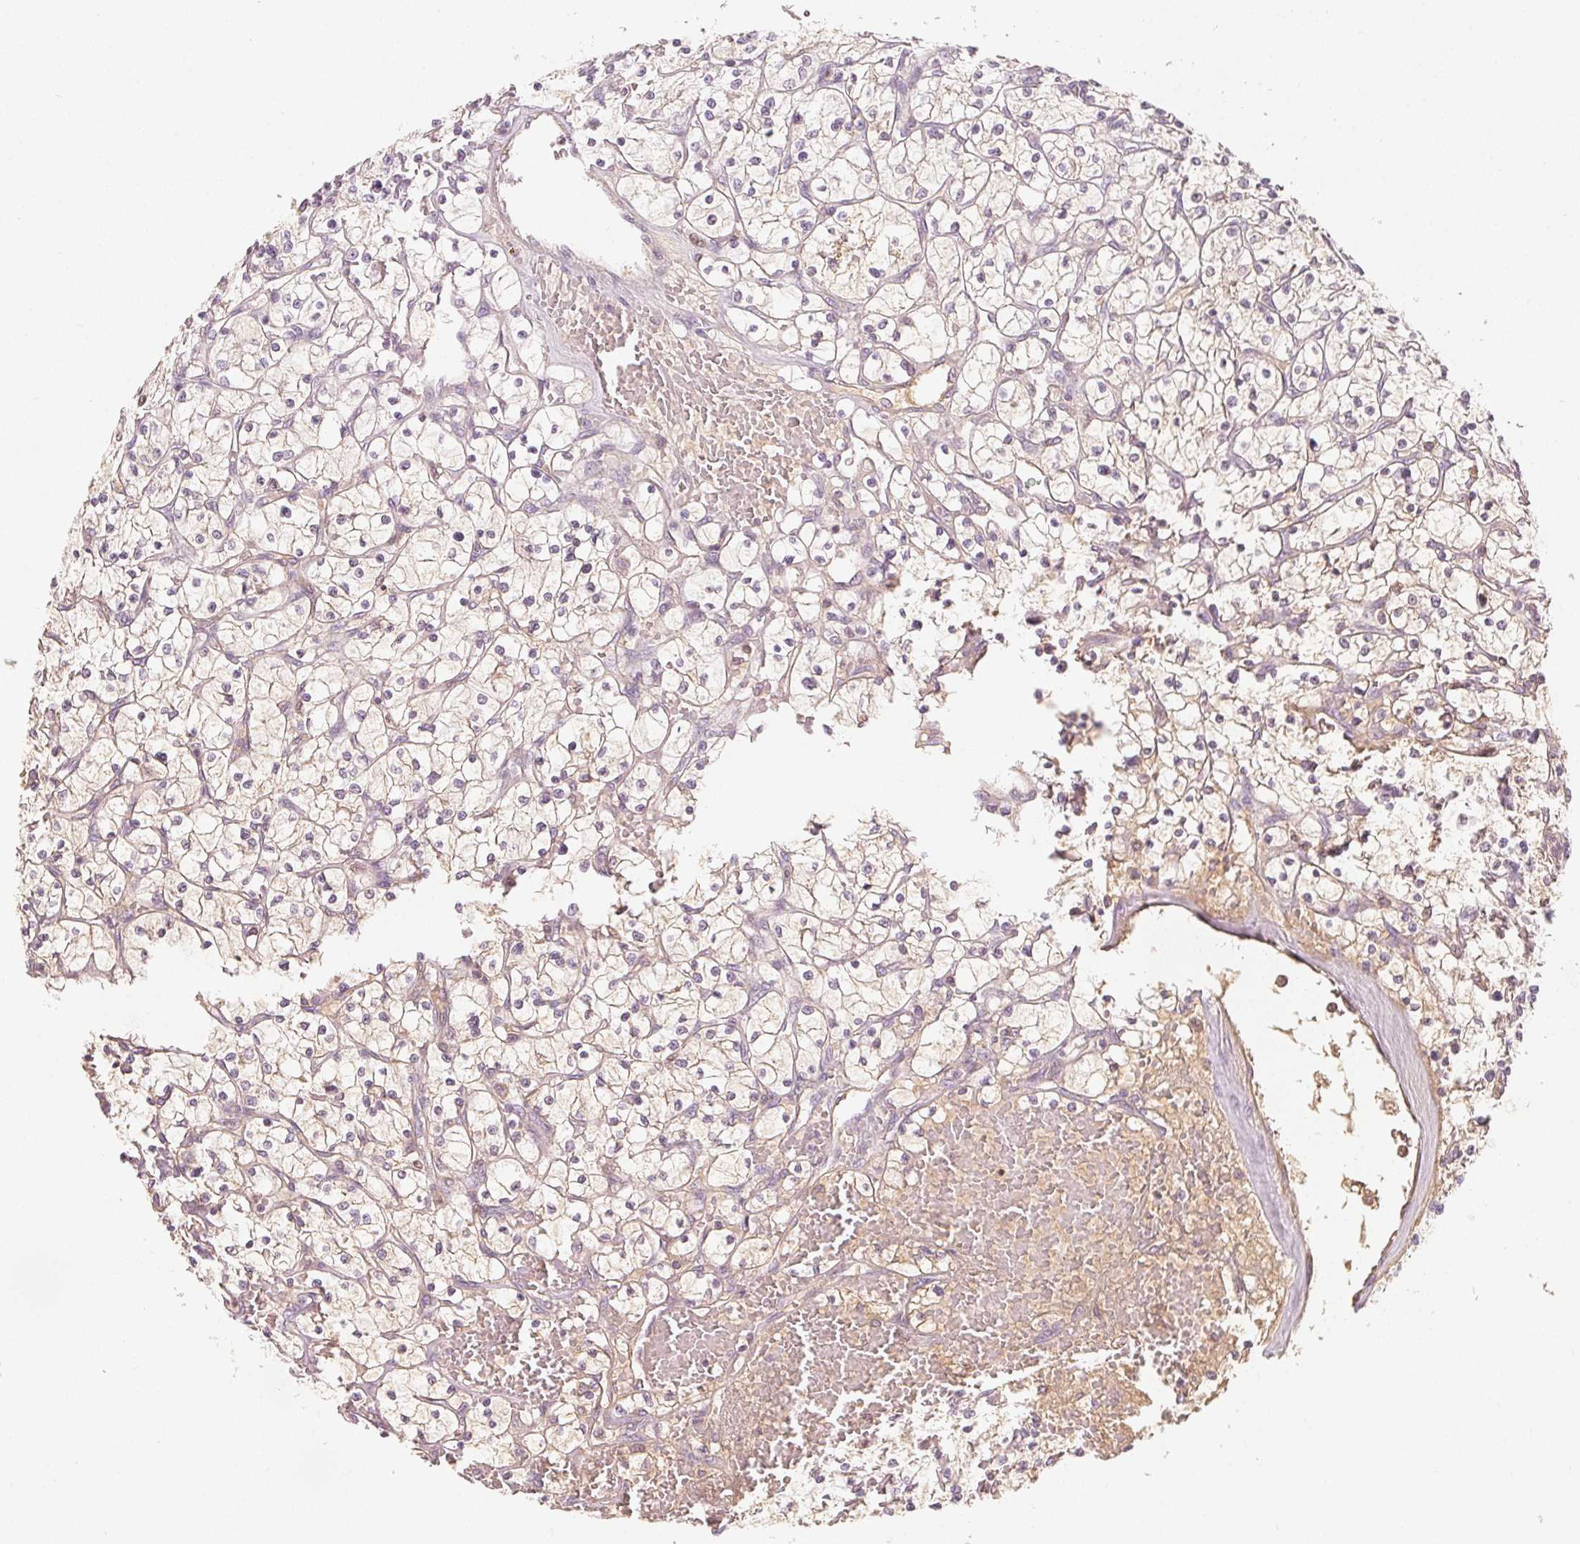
{"staining": {"intensity": "weak", "quantity": "<25%", "location": "cytoplasmic/membranous"}, "tissue": "renal cancer", "cell_type": "Tumor cells", "image_type": "cancer", "snomed": [{"axis": "morphology", "description": "Adenocarcinoma, NOS"}, {"axis": "topography", "description": "Kidney"}], "caption": "Immunohistochemistry (IHC) of renal cancer (adenocarcinoma) demonstrates no staining in tumor cells.", "gene": "AFM", "patient": {"sex": "female", "age": 64}}